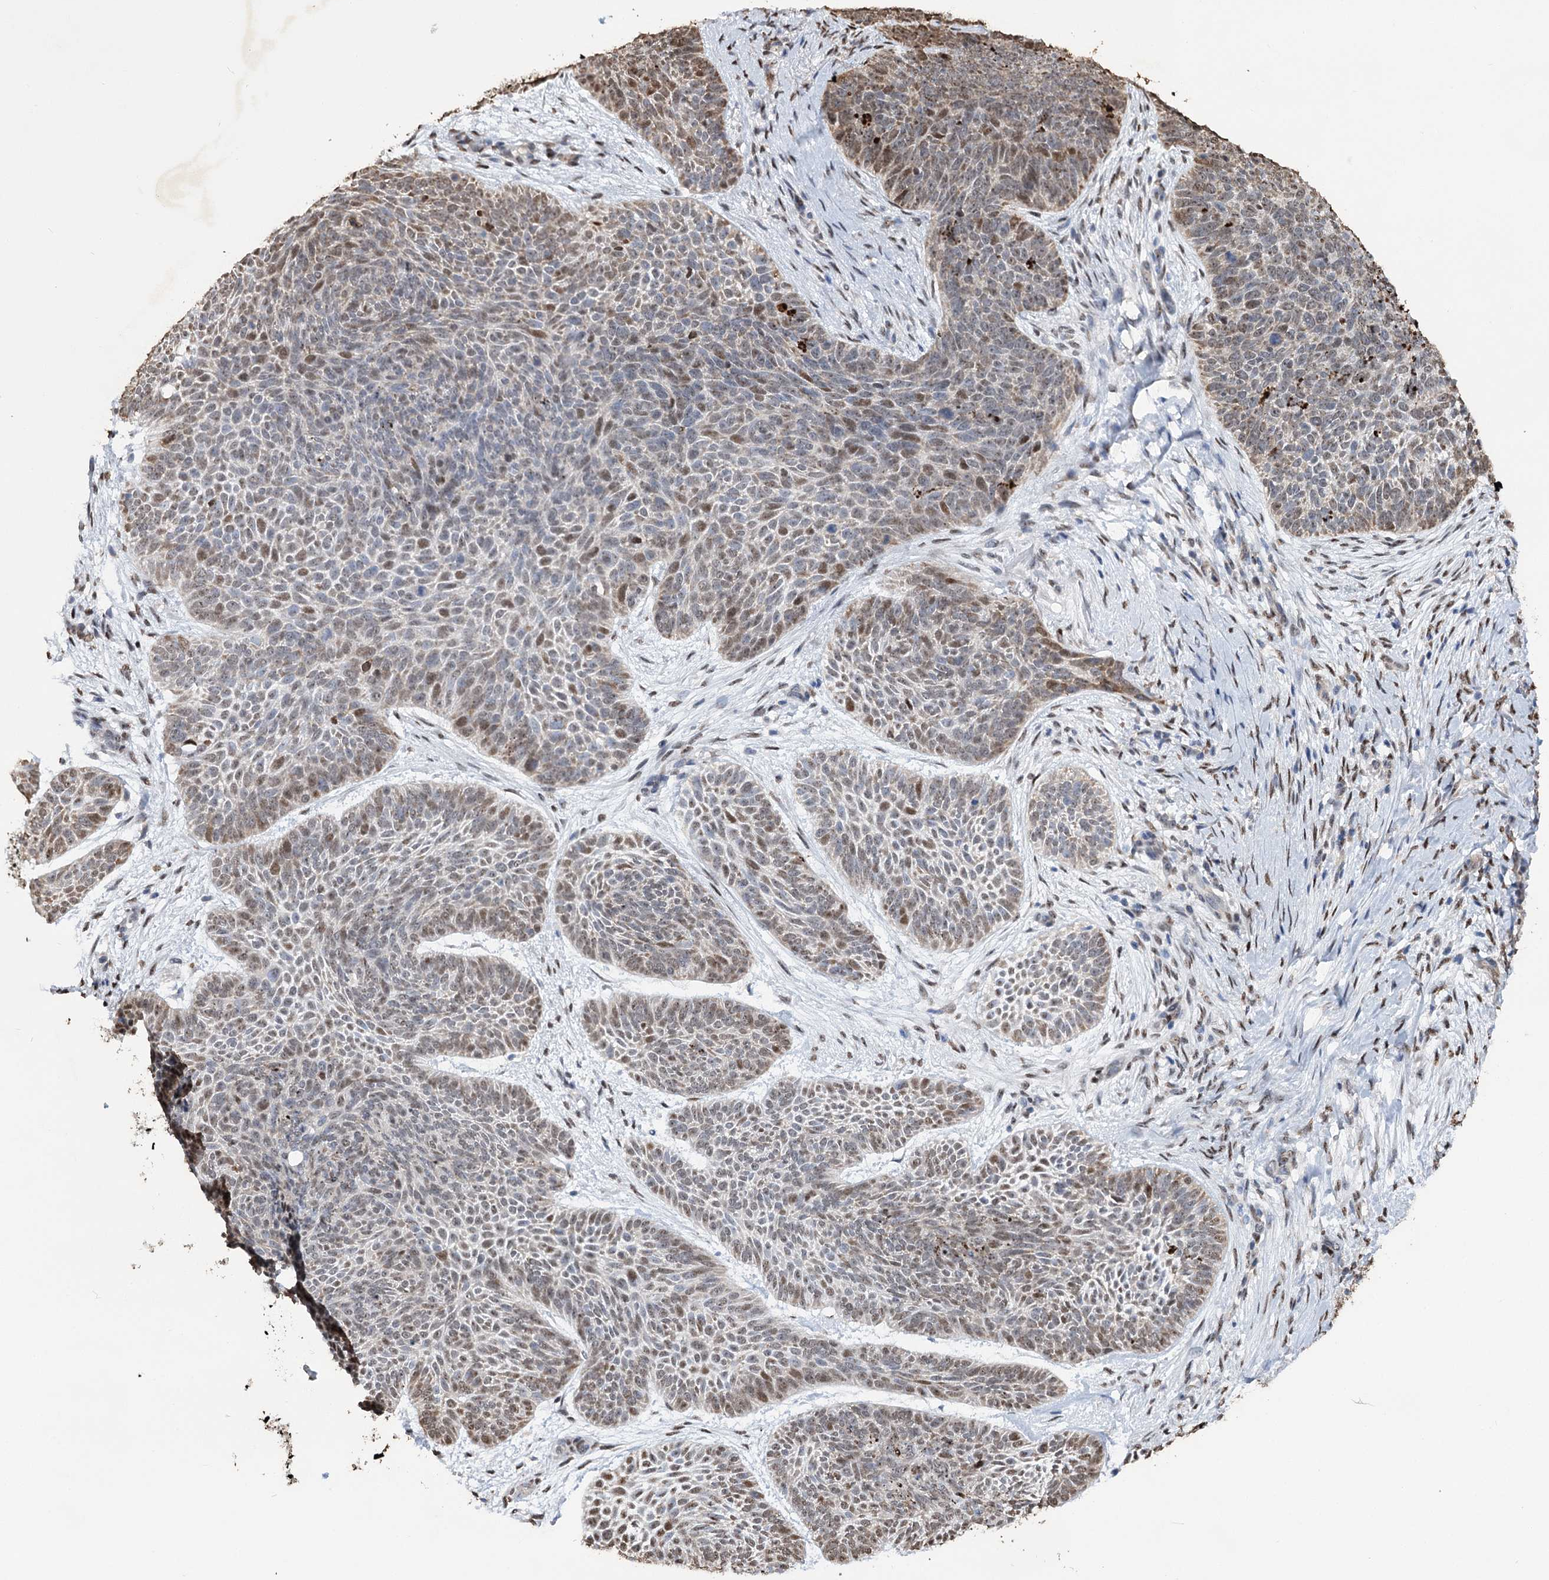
{"staining": {"intensity": "moderate", "quantity": "<25%", "location": "cytoplasmic/membranous,nuclear"}, "tissue": "skin cancer", "cell_type": "Tumor cells", "image_type": "cancer", "snomed": [{"axis": "morphology", "description": "Basal cell carcinoma"}, {"axis": "topography", "description": "Skin"}], "caption": "Immunohistochemical staining of human skin cancer shows moderate cytoplasmic/membranous and nuclear protein positivity in about <25% of tumor cells.", "gene": "NFU1", "patient": {"sex": "male", "age": 85}}